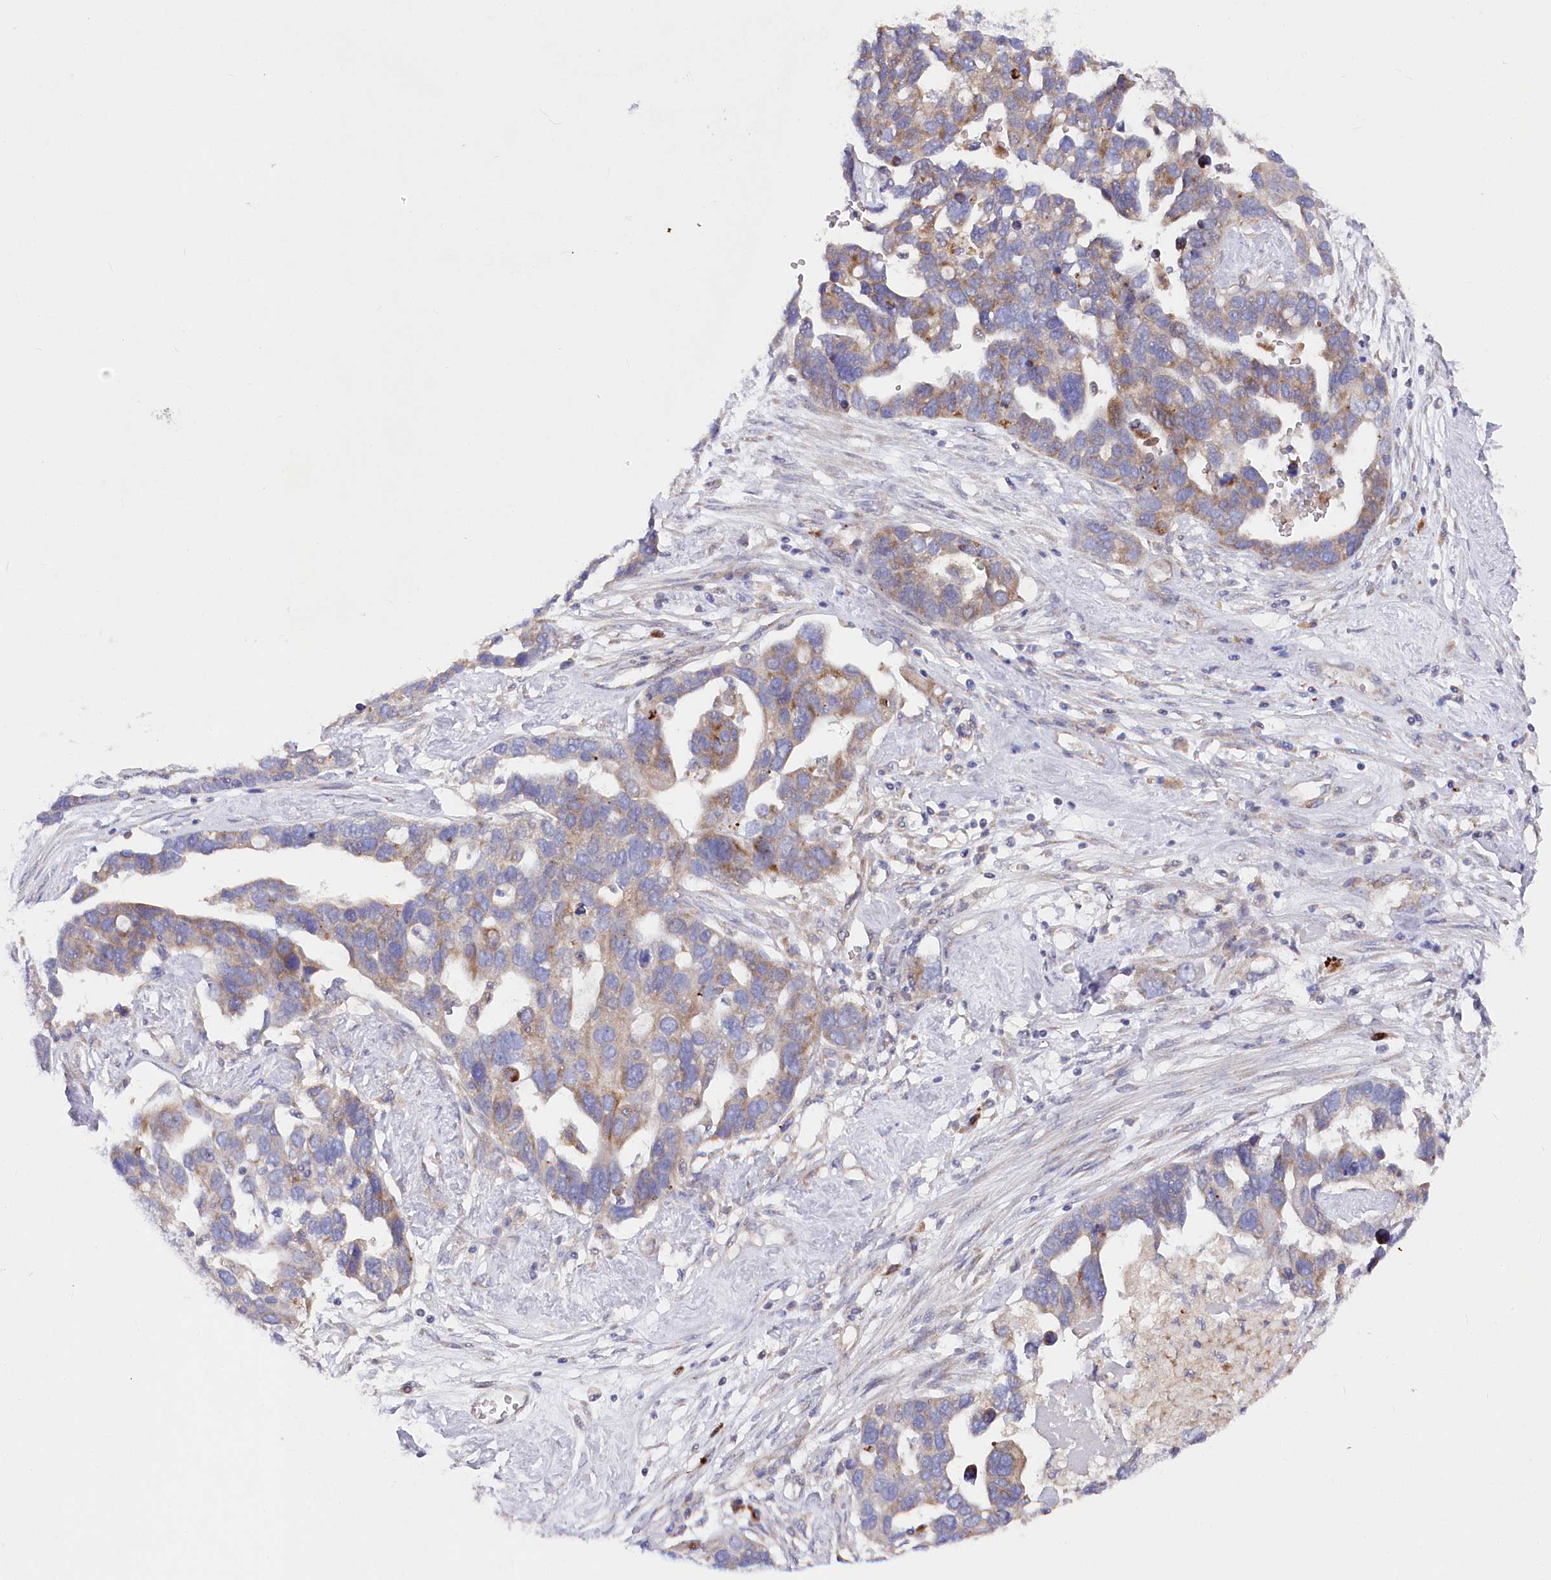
{"staining": {"intensity": "moderate", "quantity": ">75%", "location": "cytoplasmic/membranous"}, "tissue": "ovarian cancer", "cell_type": "Tumor cells", "image_type": "cancer", "snomed": [{"axis": "morphology", "description": "Cystadenocarcinoma, serous, NOS"}, {"axis": "topography", "description": "Ovary"}], "caption": "Protein expression by immunohistochemistry (IHC) exhibits moderate cytoplasmic/membranous positivity in about >75% of tumor cells in serous cystadenocarcinoma (ovarian).", "gene": "POGLUT1", "patient": {"sex": "female", "age": 54}}